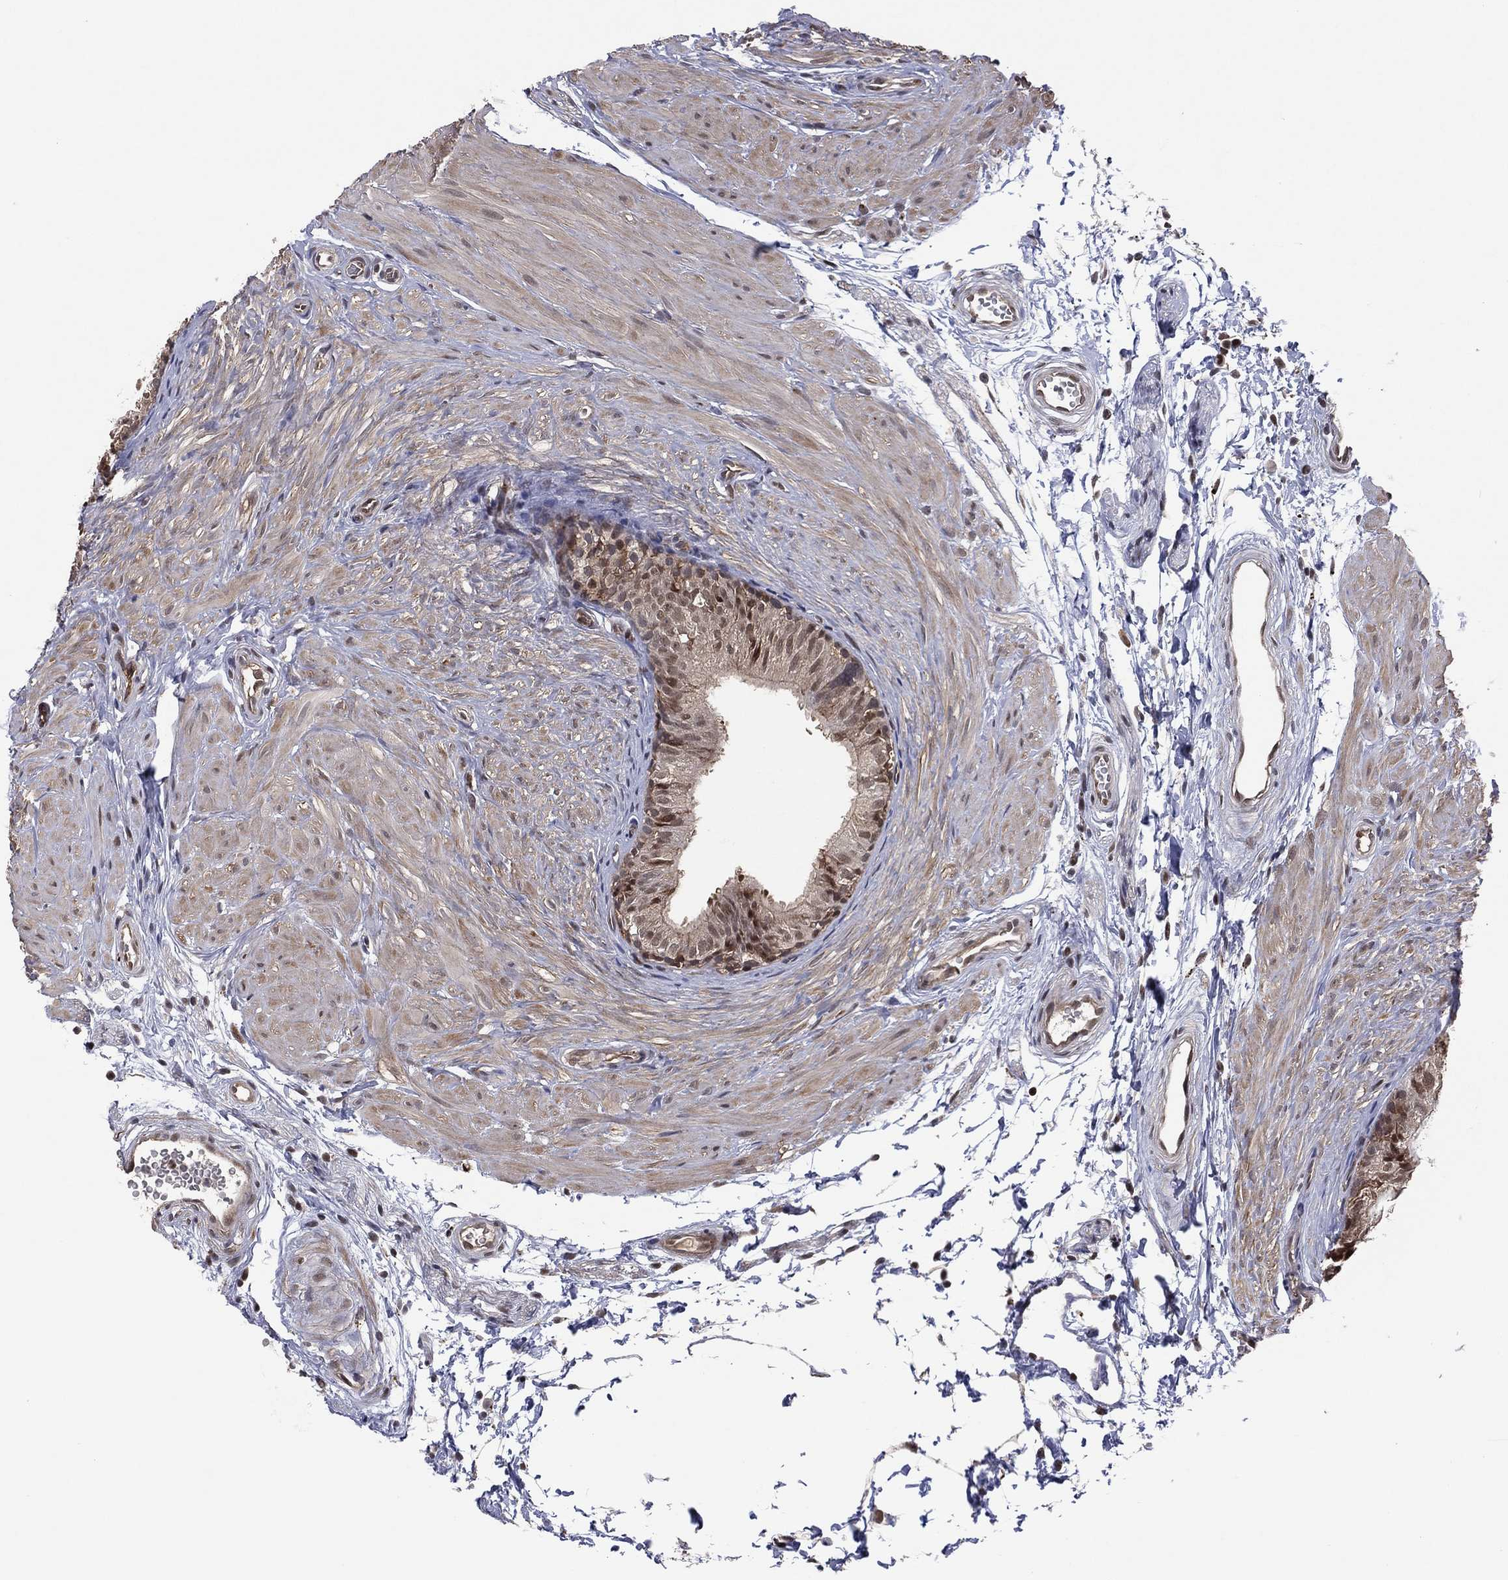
{"staining": {"intensity": "moderate", "quantity": "<25%", "location": "cytoplasmic/membranous,nuclear"}, "tissue": "epididymis", "cell_type": "Glandular cells", "image_type": "normal", "snomed": [{"axis": "morphology", "description": "Normal tissue, NOS"}, {"axis": "topography", "description": "Epididymis"}], "caption": "This is an image of immunohistochemistry (IHC) staining of normal epididymis, which shows moderate staining in the cytoplasmic/membranous,nuclear of glandular cells.", "gene": "ICOSLG", "patient": {"sex": "male", "age": 22}}